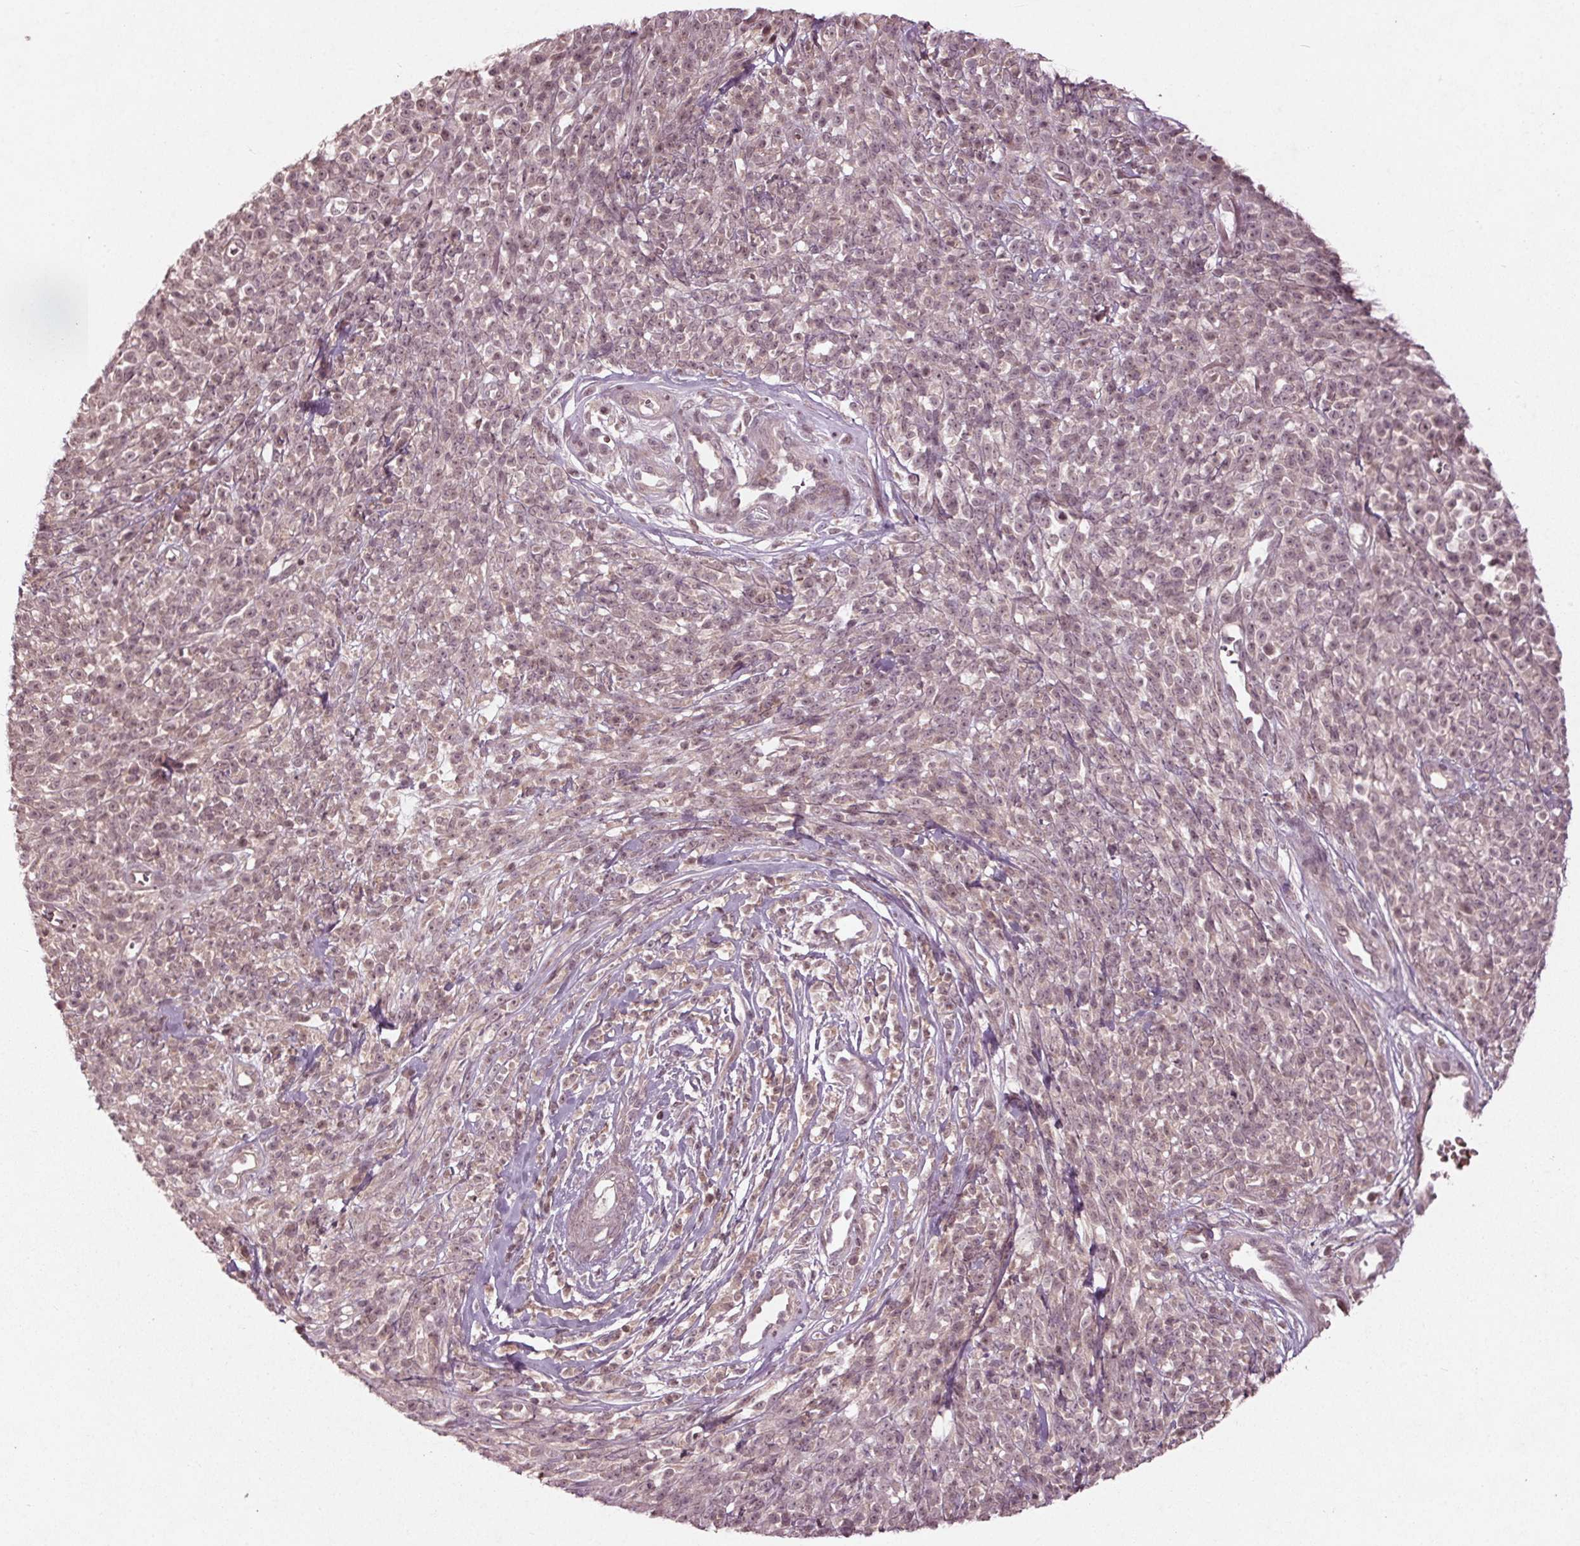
{"staining": {"intensity": "weak", "quantity": "<25%", "location": "nuclear"}, "tissue": "melanoma", "cell_type": "Tumor cells", "image_type": "cancer", "snomed": [{"axis": "morphology", "description": "Malignant melanoma, NOS"}, {"axis": "topography", "description": "Skin"}, {"axis": "topography", "description": "Skin of trunk"}], "caption": "Immunohistochemistry (IHC) micrograph of neoplastic tissue: malignant melanoma stained with DAB (3,3'-diaminobenzidine) shows no significant protein positivity in tumor cells.", "gene": "CDKL4", "patient": {"sex": "male", "age": 74}}